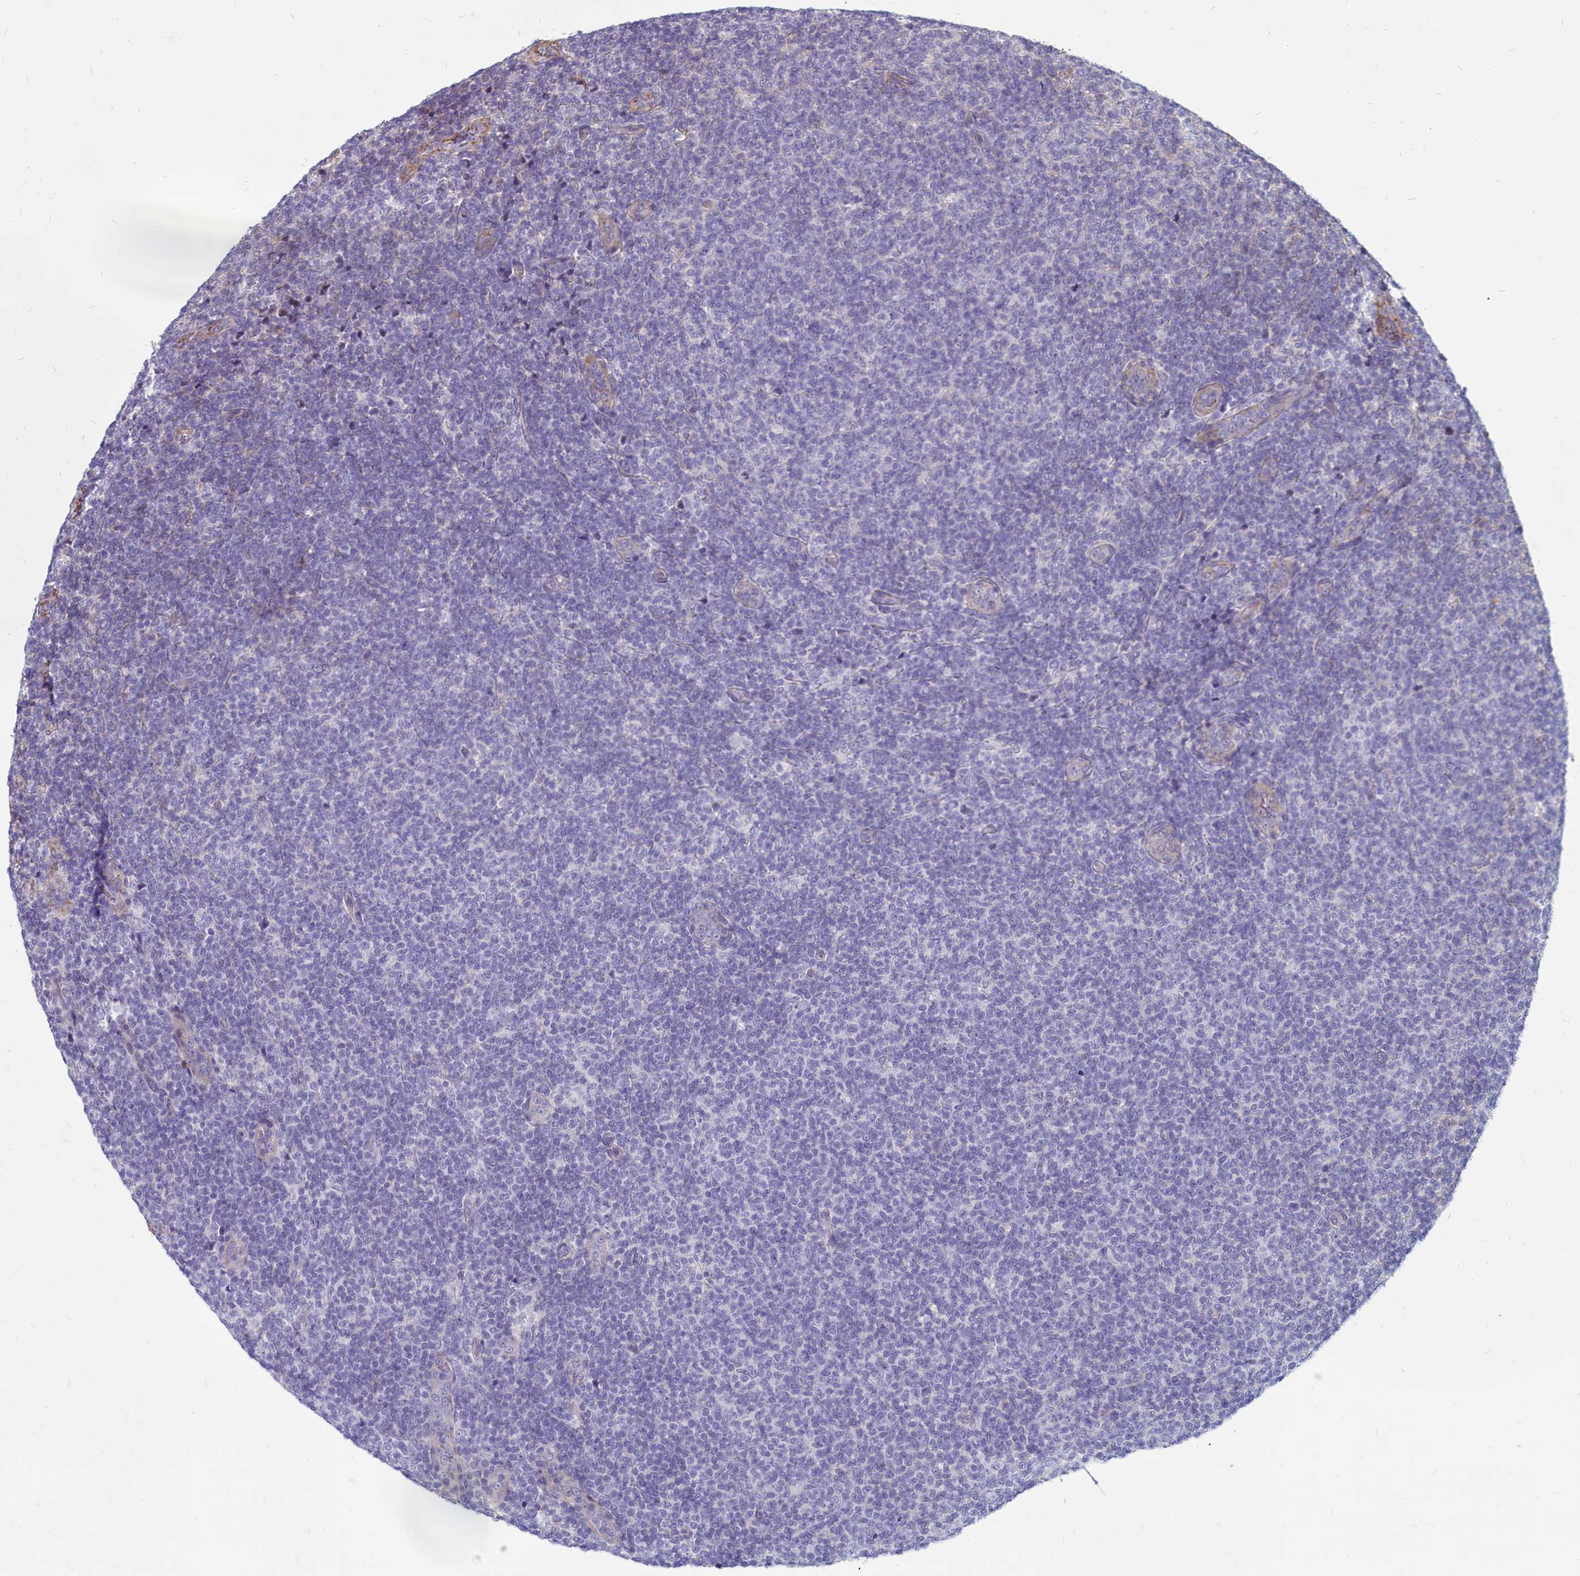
{"staining": {"intensity": "negative", "quantity": "none", "location": "none"}, "tissue": "lymphoma", "cell_type": "Tumor cells", "image_type": "cancer", "snomed": [{"axis": "morphology", "description": "Malignant lymphoma, non-Hodgkin's type, Low grade"}, {"axis": "topography", "description": "Lymph node"}], "caption": "High magnification brightfield microscopy of lymphoma stained with DAB (brown) and counterstained with hematoxylin (blue): tumor cells show no significant staining. The staining was performed using DAB (3,3'-diaminobenzidine) to visualize the protein expression in brown, while the nuclei were stained in blue with hematoxylin (Magnification: 20x).", "gene": "TTC5", "patient": {"sex": "male", "age": 66}}